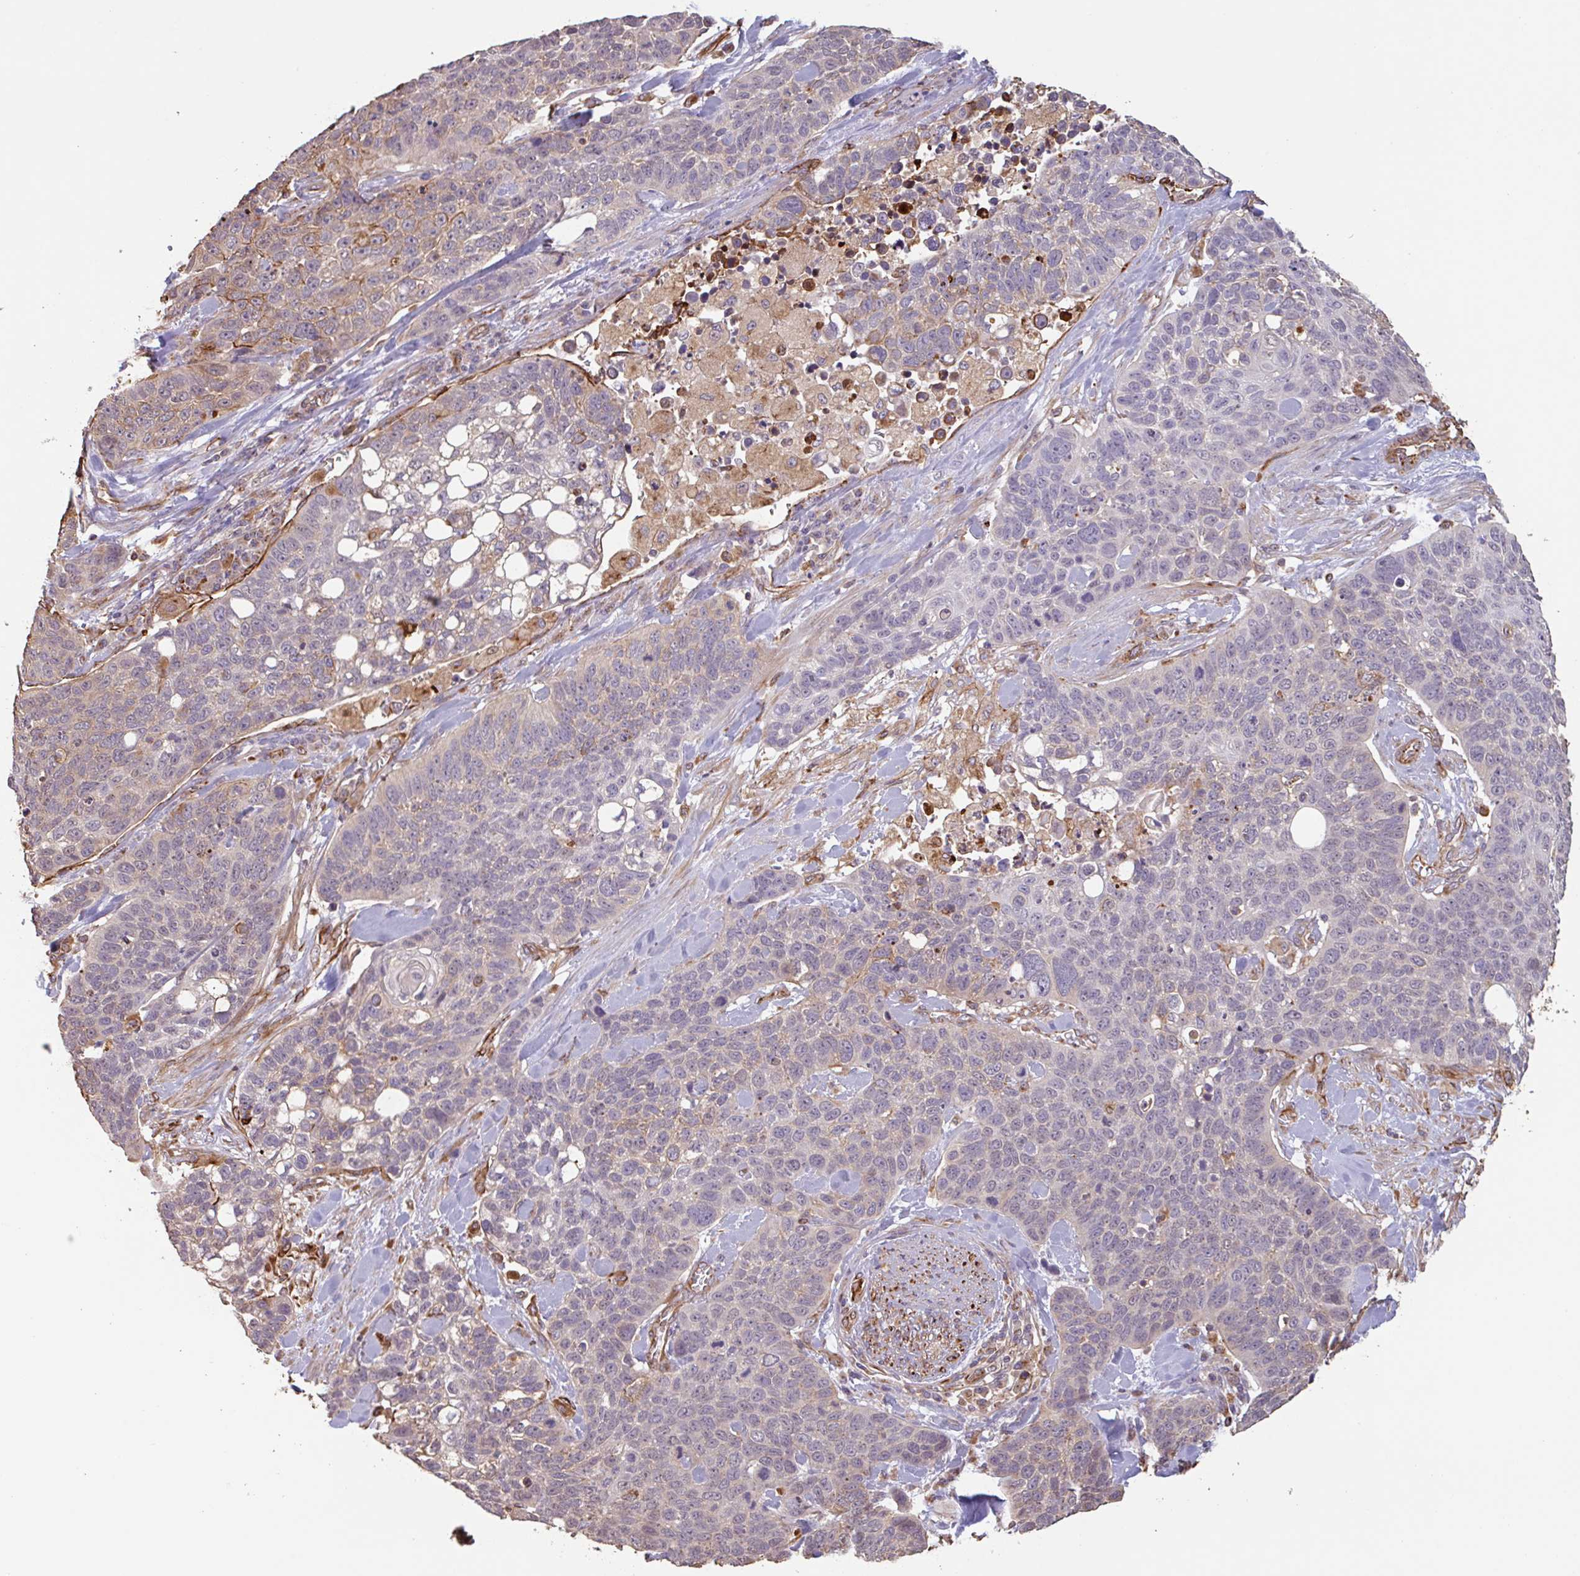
{"staining": {"intensity": "moderate", "quantity": "<25%", "location": "cytoplasmic/membranous"}, "tissue": "lung cancer", "cell_type": "Tumor cells", "image_type": "cancer", "snomed": [{"axis": "morphology", "description": "Squamous cell carcinoma, NOS"}, {"axis": "topography", "description": "Lung"}], "caption": "This image shows lung squamous cell carcinoma stained with IHC to label a protein in brown. The cytoplasmic/membranous of tumor cells show moderate positivity for the protein. Nuclei are counter-stained blue.", "gene": "ZNF790", "patient": {"sex": "male", "age": 62}}